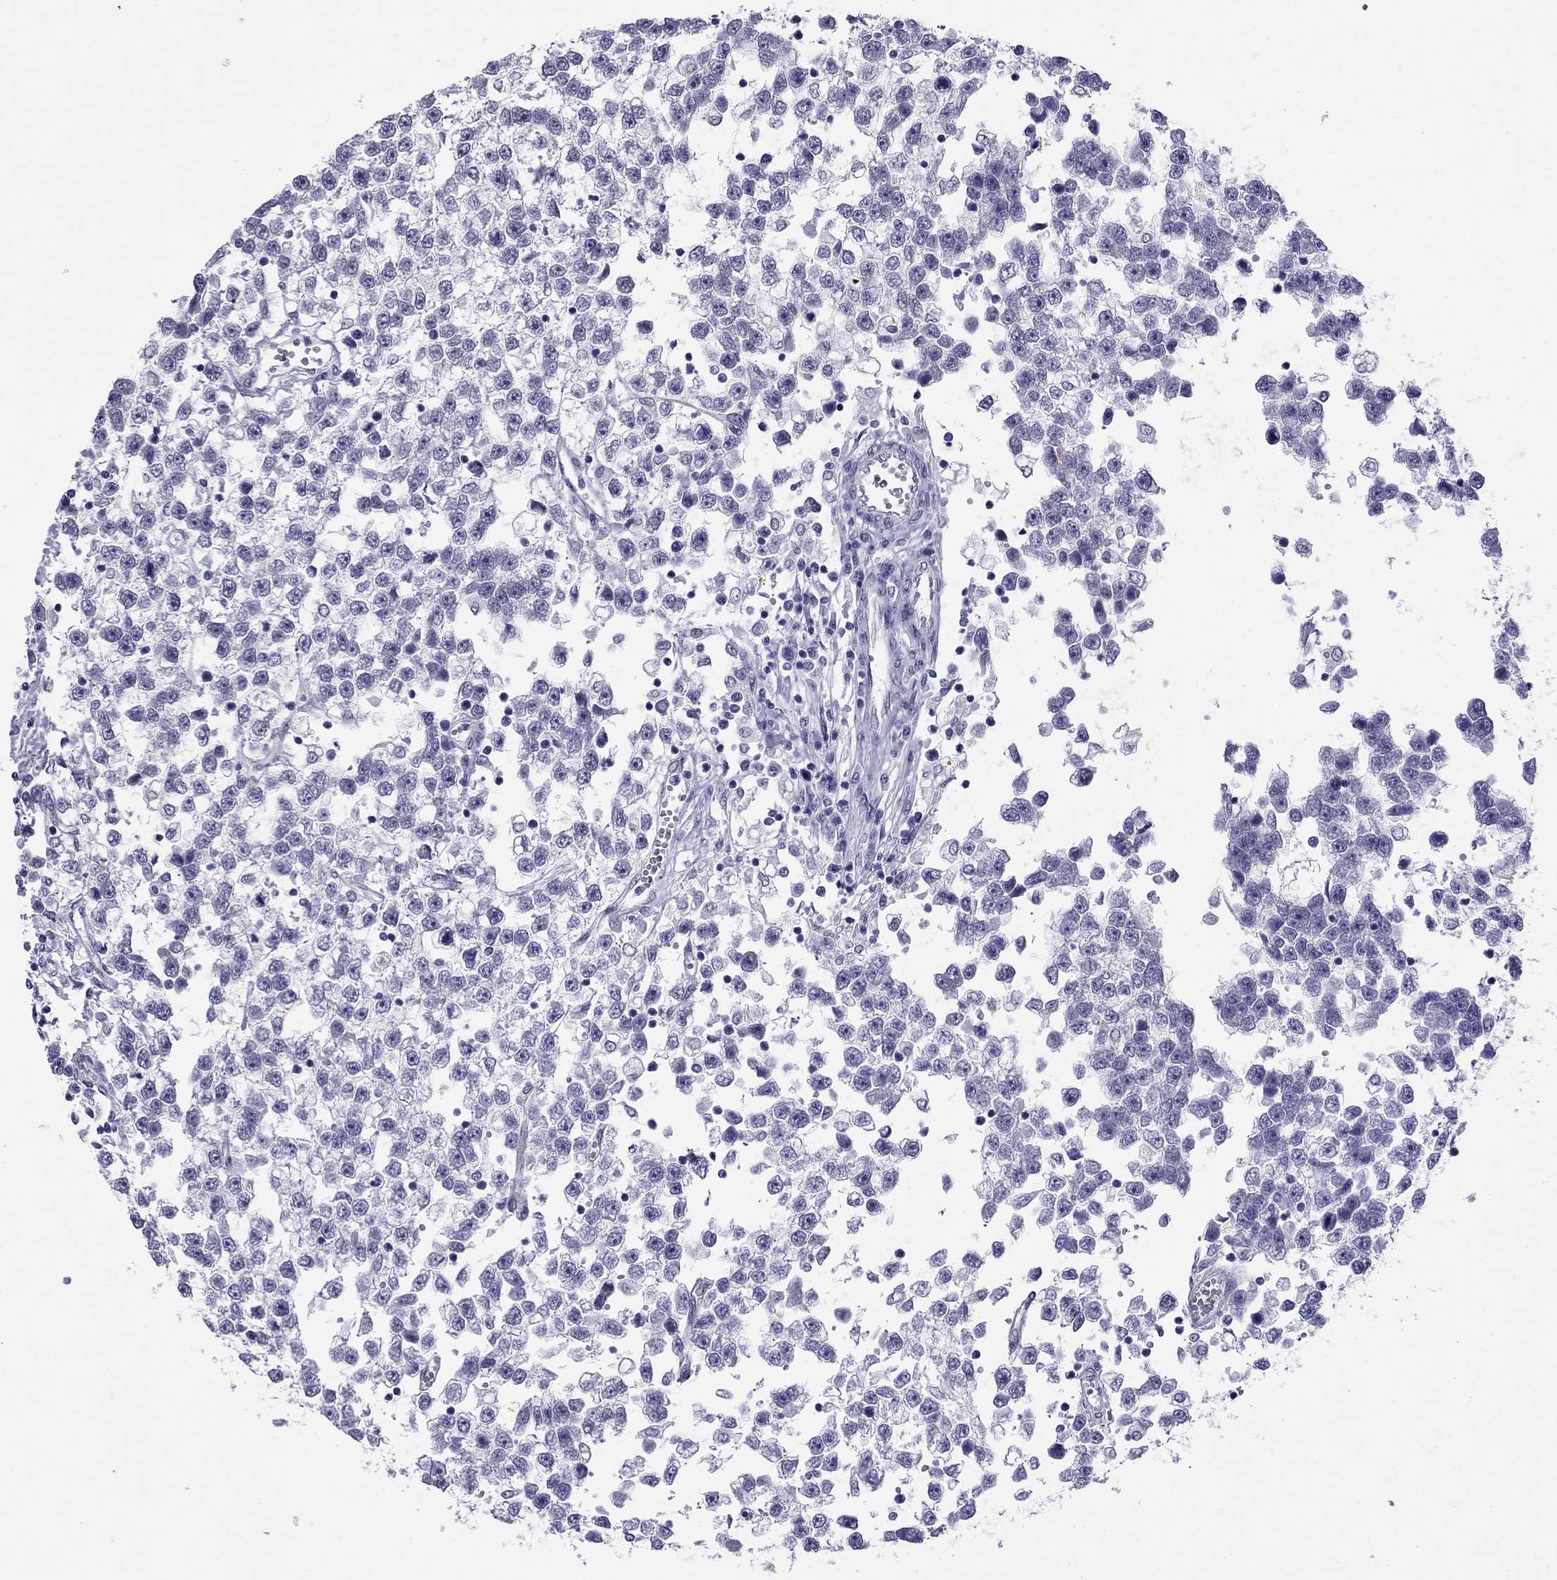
{"staining": {"intensity": "negative", "quantity": "none", "location": "none"}, "tissue": "testis cancer", "cell_type": "Tumor cells", "image_type": "cancer", "snomed": [{"axis": "morphology", "description": "Seminoma, NOS"}, {"axis": "topography", "description": "Testis"}], "caption": "An image of testis cancer stained for a protein displays no brown staining in tumor cells. (DAB (3,3'-diaminobenzidine) IHC visualized using brightfield microscopy, high magnification).", "gene": "CROCC2", "patient": {"sex": "male", "age": 34}}